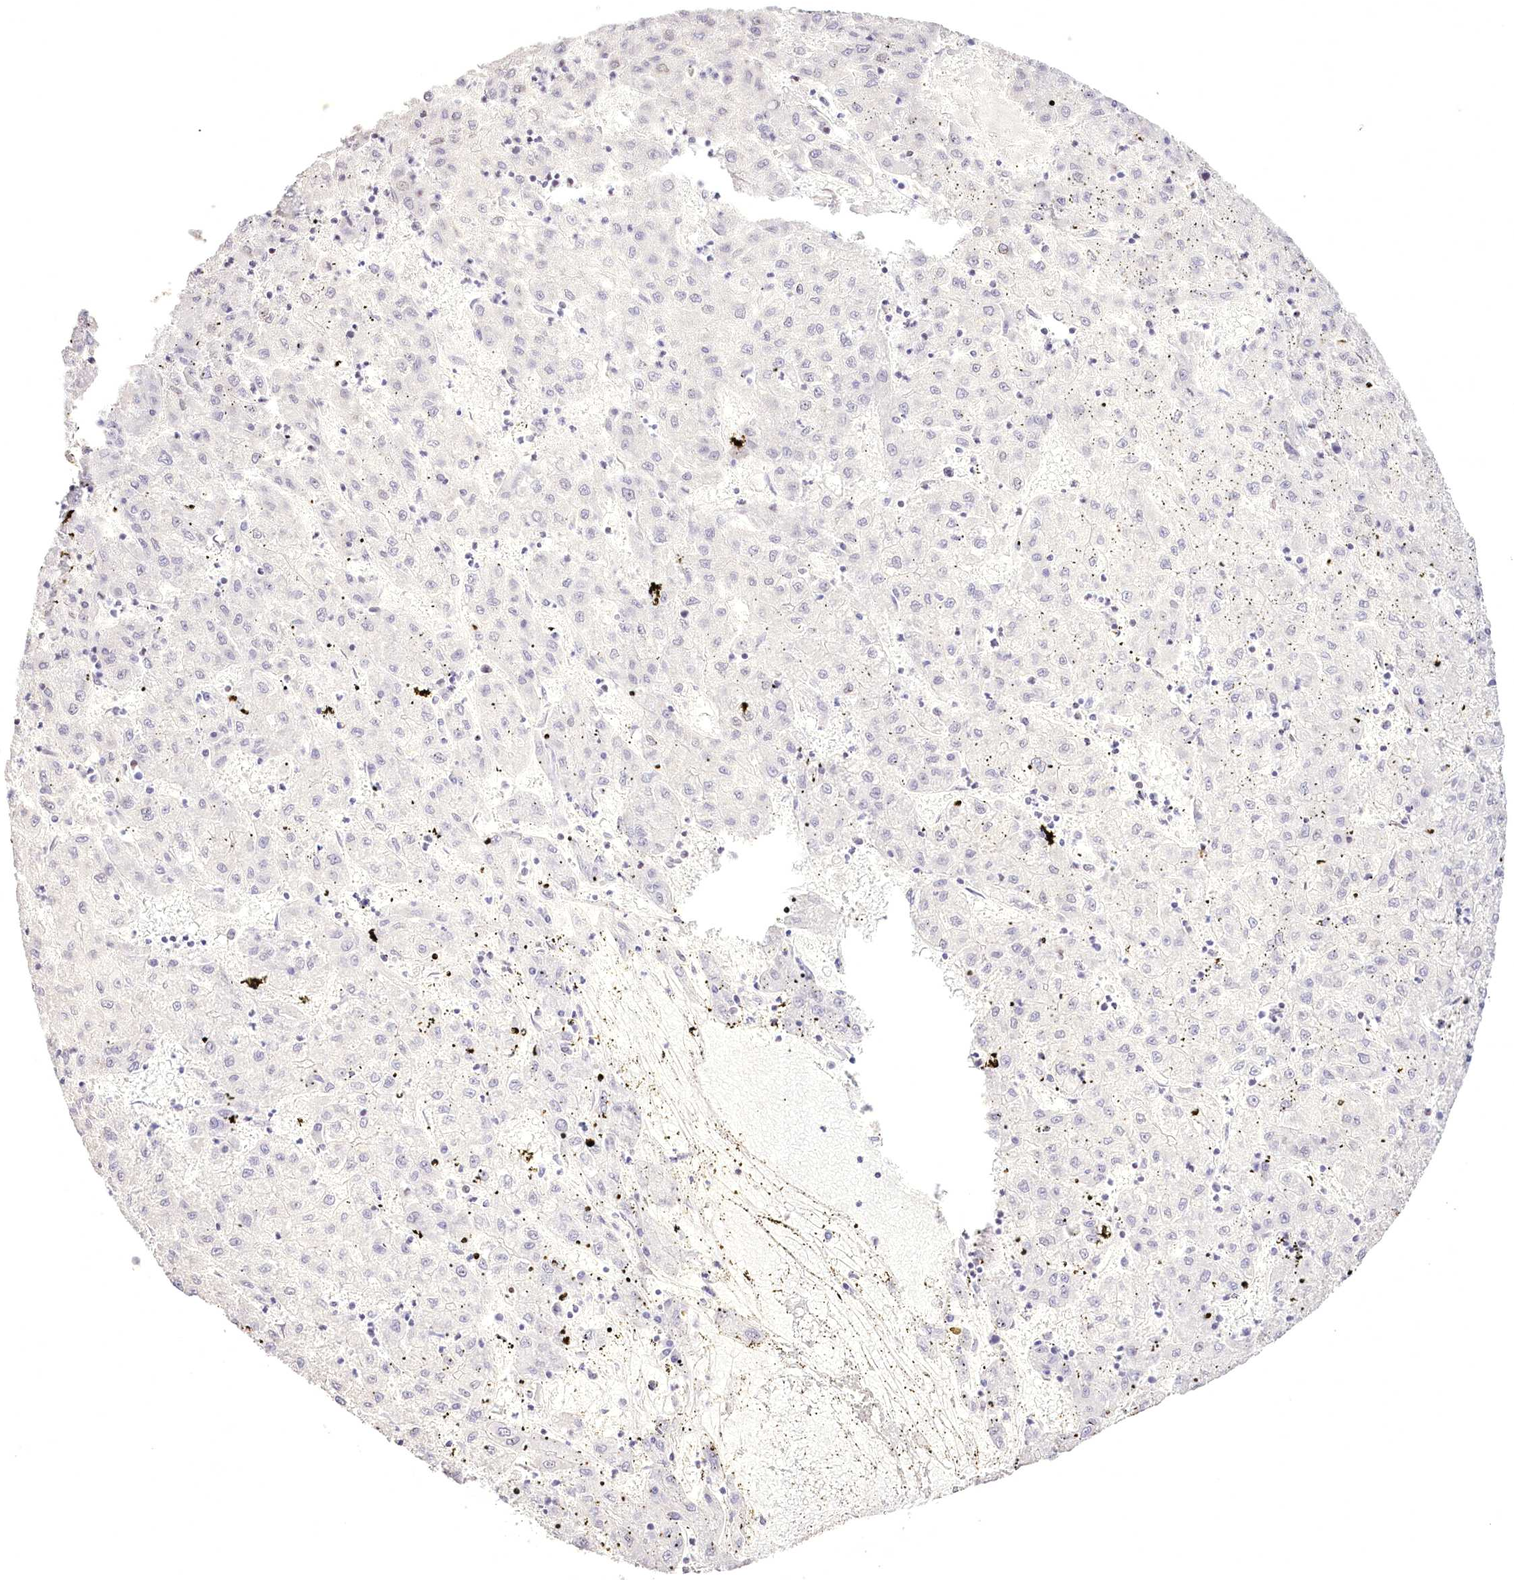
{"staining": {"intensity": "negative", "quantity": "none", "location": "none"}, "tissue": "liver cancer", "cell_type": "Tumor cells", "image_type": "cancer", "snomed": [{"axis": "morphology", "description": "Carcinoma, Hepatocellular, NOS"}, {"axis": "topography", "description": "Liver"}], "caption": "High magnification brightfield microscopy of hepatocellular carcinoma (liver) stained with DAB (brown) and counterstained with hematoxylin (blue): tumor cells show no significant expression.", "gene": "SLC39A10", "patient": {"sex": "male", "age": 72}}